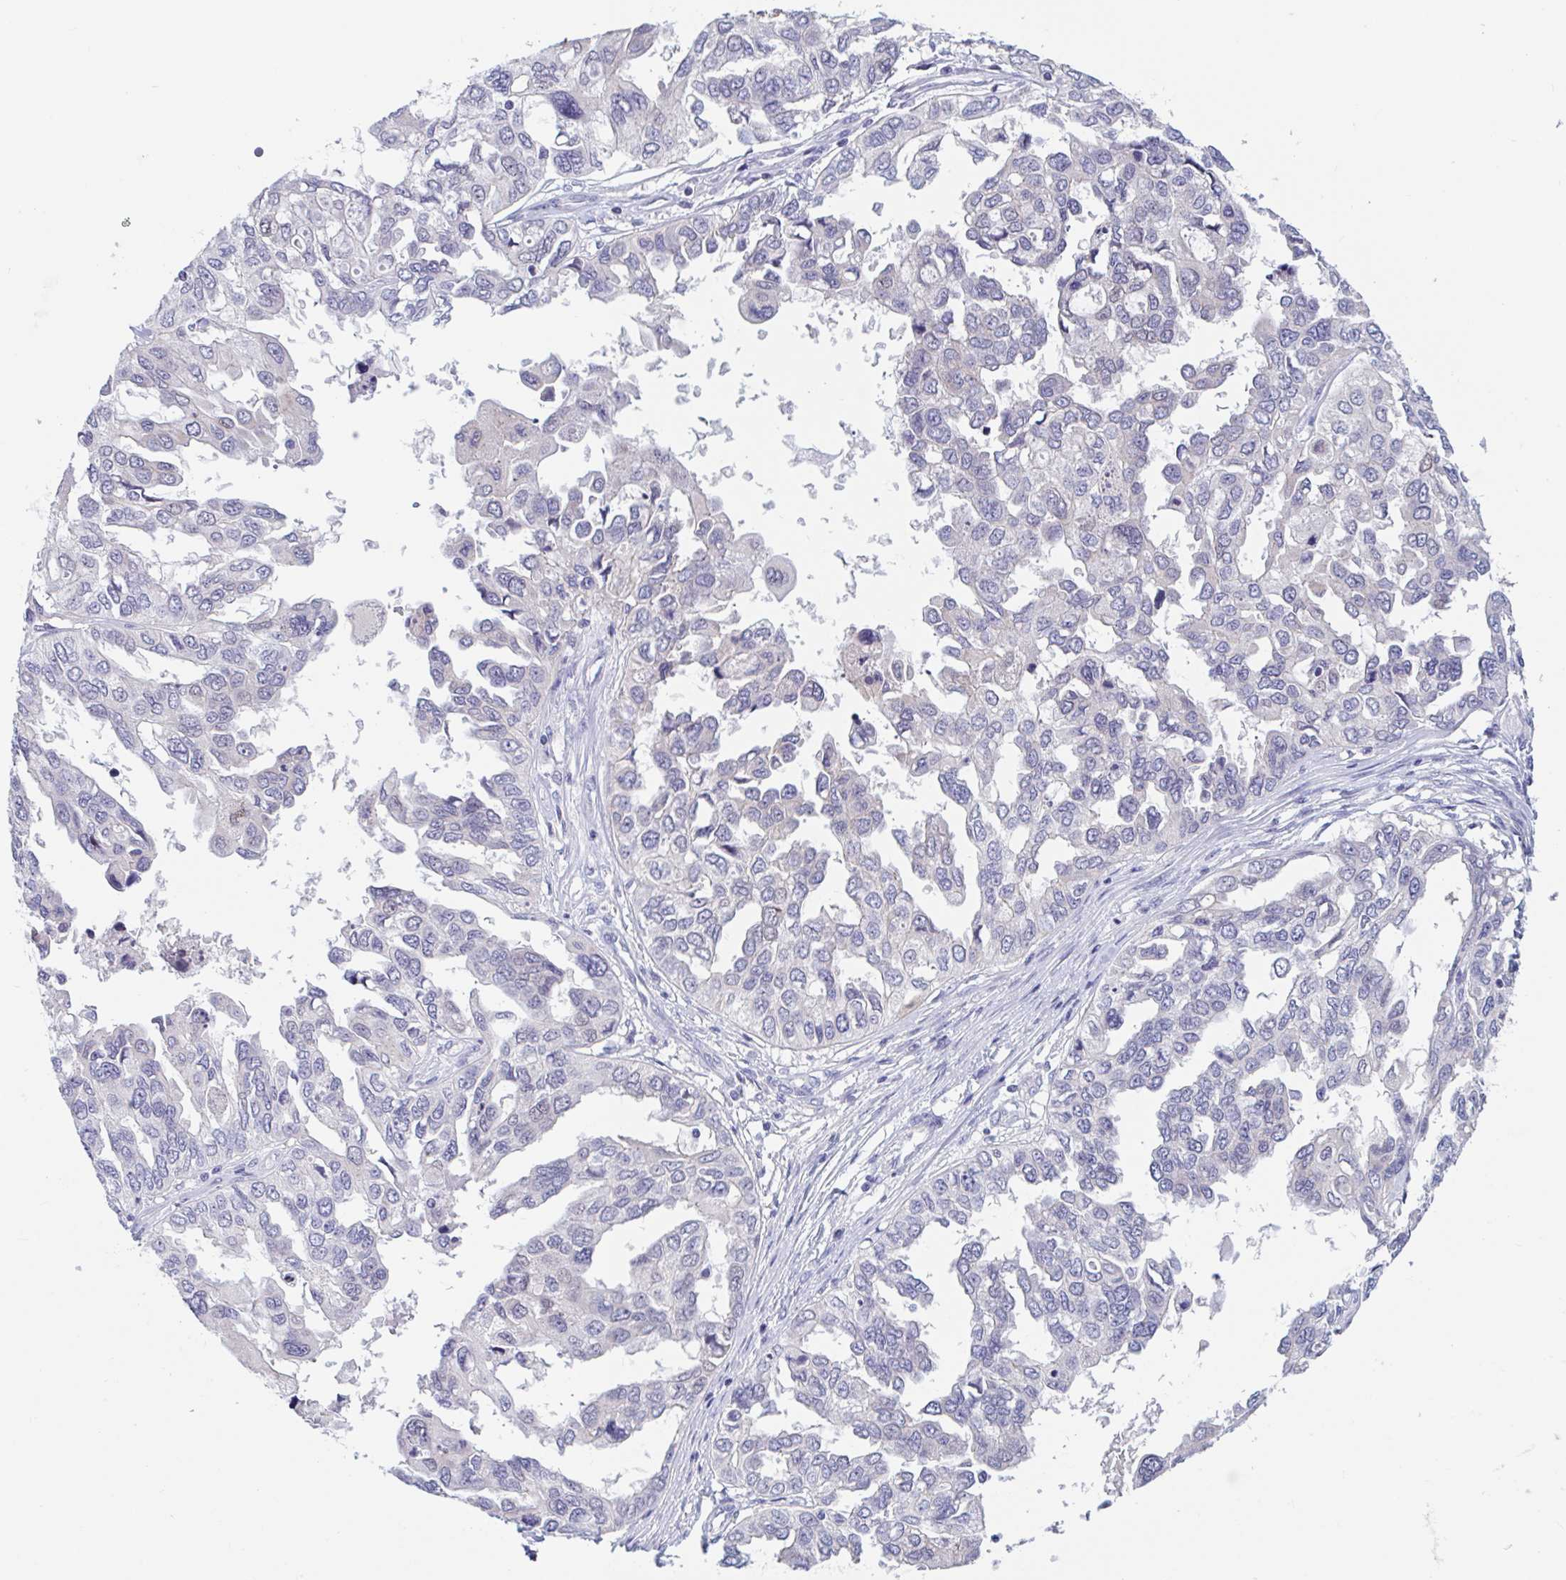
{"staining": {"intensity": "negative", "quantity": "none", "location": "none"}, "tissue": "ovarian cancer", "cell_type": "Tumor cells", "image_type": "cancer", "snomed": [{"axis": "morphology", "description": "Cystadenocarcinoma, serous, NOS"}, {"axis": "topography", "description": "Ovary"}], "caption": "DAB (3,3'-diaminobenzidine) immunohistochemical staining of human ovarian cancer (serous cystadenocarcinoma) displays no significant positivity in tumor cells. (Brightfield microscopy of DAB (3,3'-diaminobenzidine) immunohistochemistry at high magnification).", "gene": "UNKL", "patient": {"sex": "female", "age": 53}}